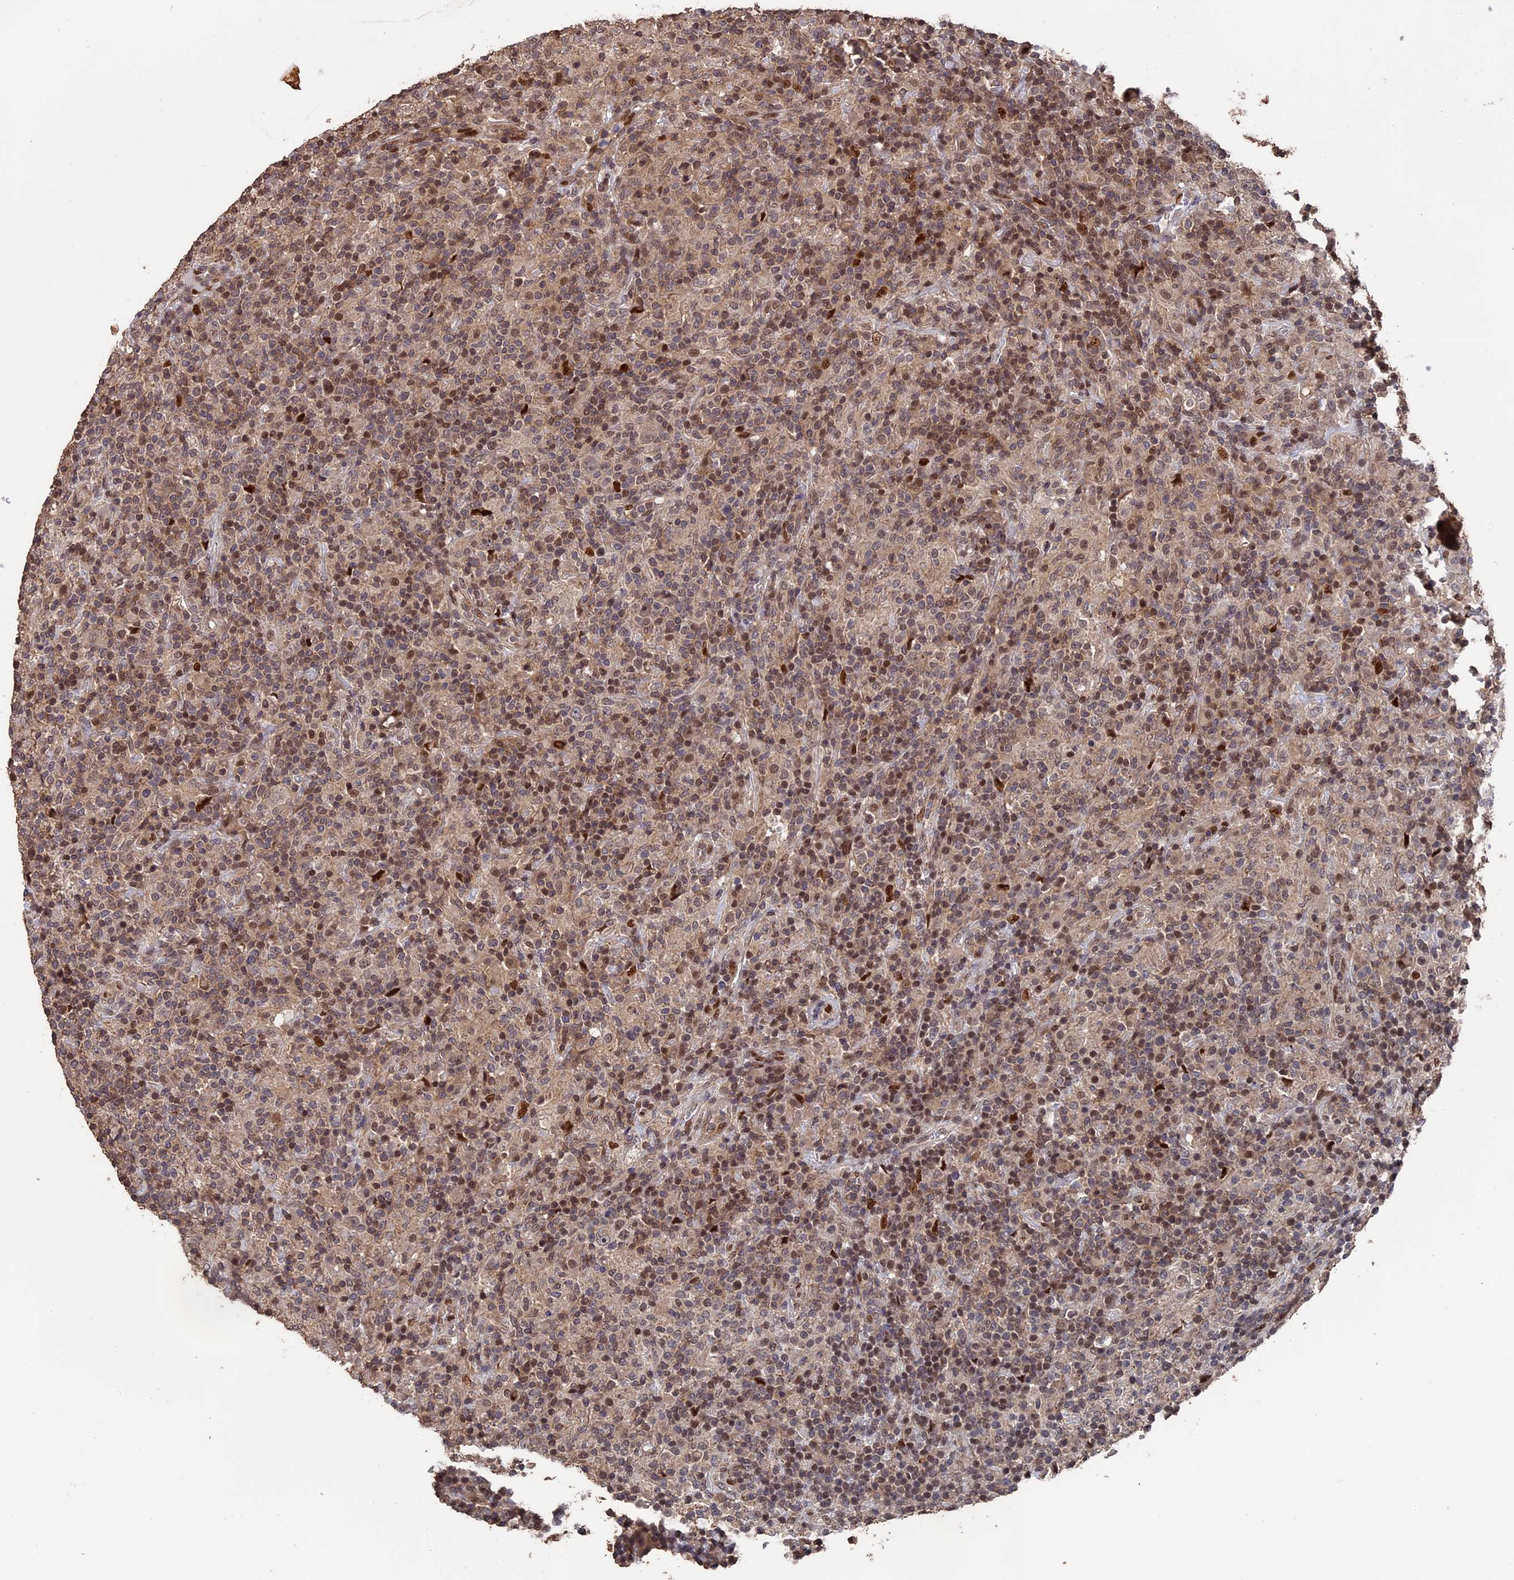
{"staining": {"intensity": "weak", "quantity": "<25%", "location": "nuclear"}, "tissue": "lymphoma", "cell_type": "Tumor cells", "image_type": "cancer", "snomed": [{"axis": "morphology", "description": "Hodgkin's disease, NOS"}, {"axis": "topography", "description": "Lymph node"}], "caption": "High power microscopy histopathology image of an IHC image of lymphoma, revealing no significant positivity in tumor cells. (Brightfield microscopy of DAB (3,3'-diaminobenzidine) immunohistochemistry (IHC) at high magnification).", "gene": "MYBL2", "patient": {"sex": "male", "age": 70}}